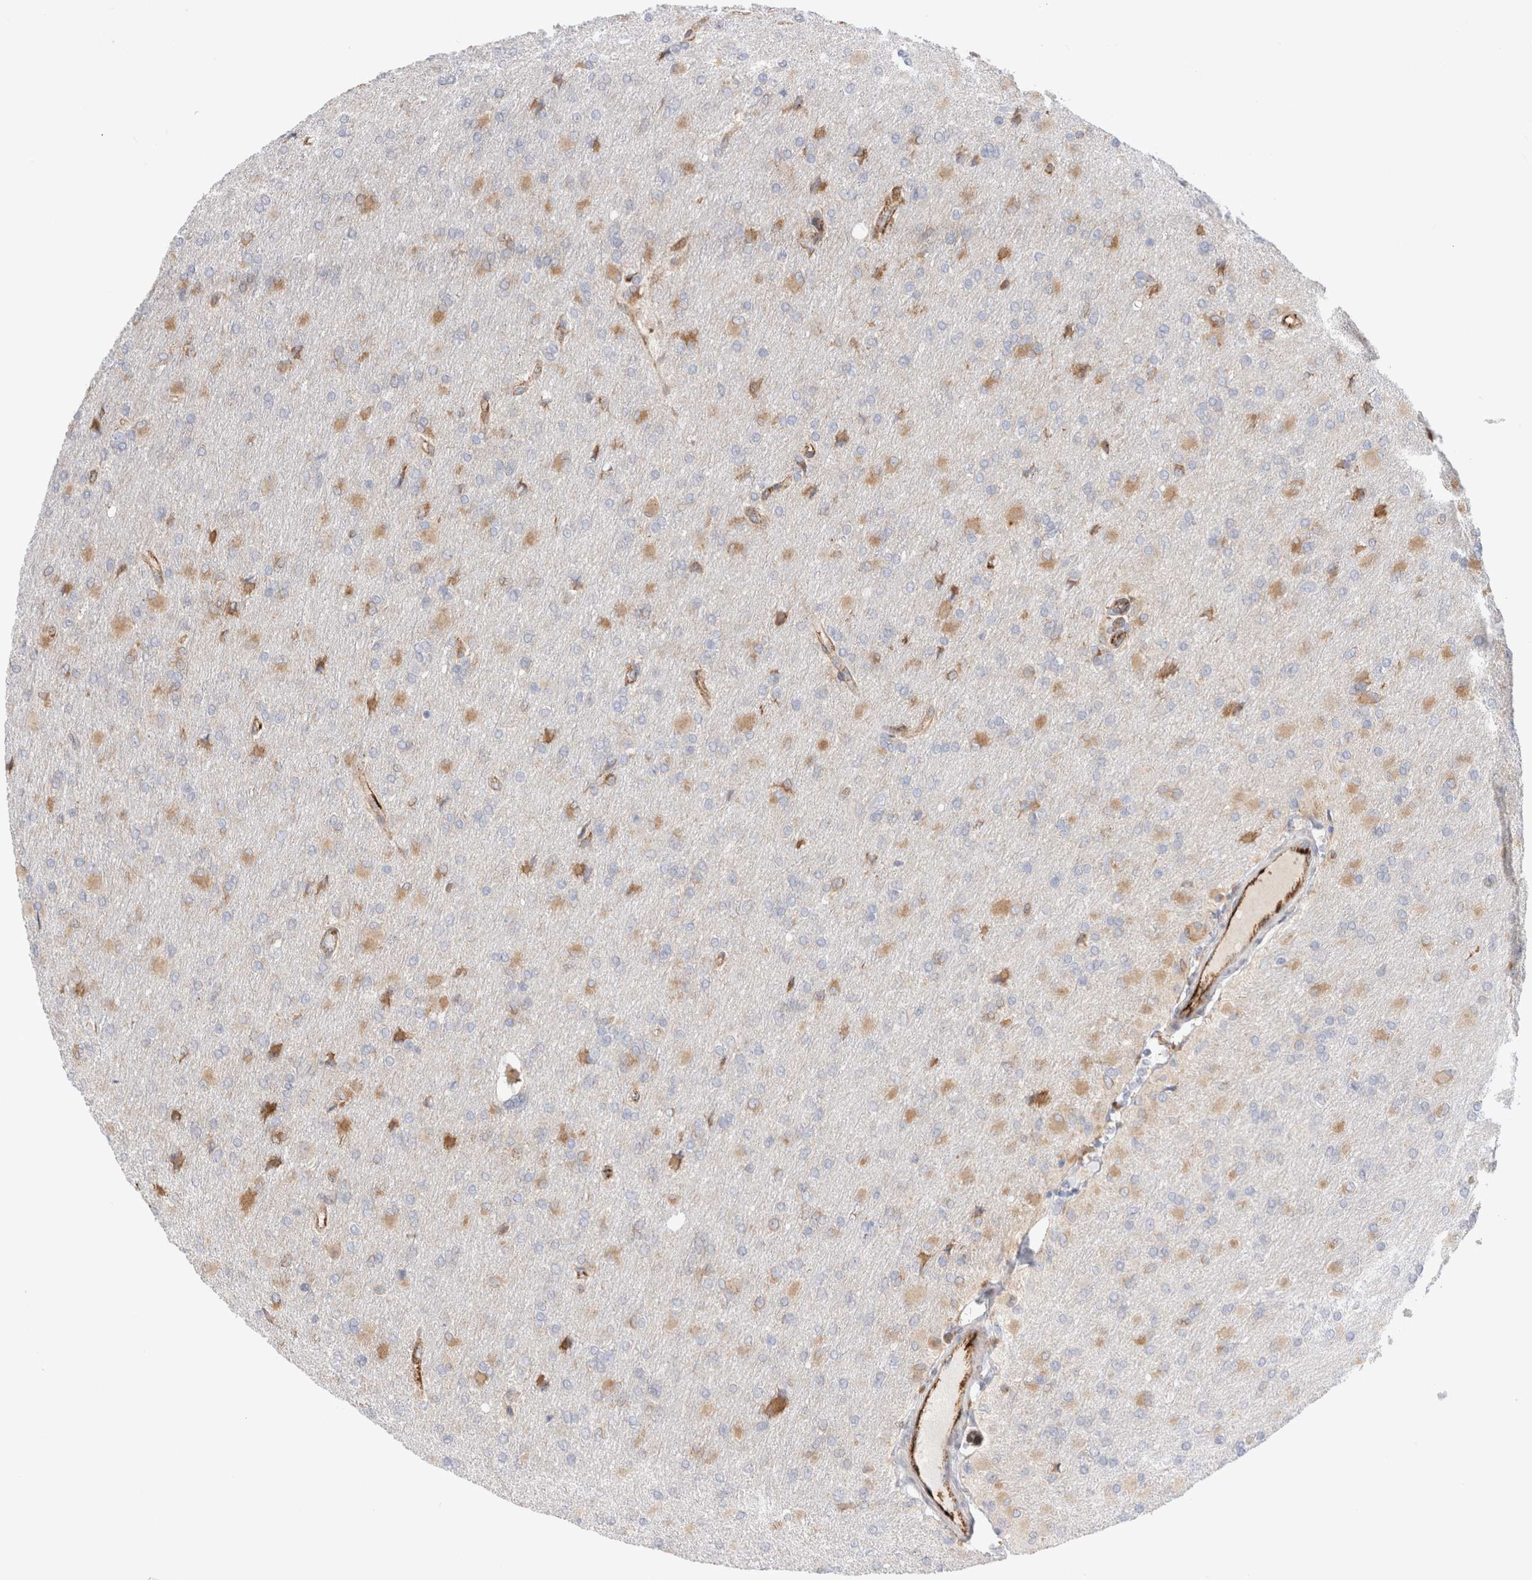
{"staining": {"intensity": "moderate", "quantity": "25%-75%", "location": "cytoplasmic/membranous"}, "tissue": "glioma", "cell_type": "Tumor cells", "image_type": "cancer", "snomed": [{"axis": "morphology", "description": "Glioma, malignant, High grade"}, {"axis": "topography", "description": "Cerebral cortex"}], "caption": "There is medium levels of moderate cytoplasmic/membranous expression in tumor cells of malignant glioma (high-grade), as demonstrated by immunohistochemical staining (brown color).", "gene": "CNPY4", "patient": {"sex": "female", "age": 36}}